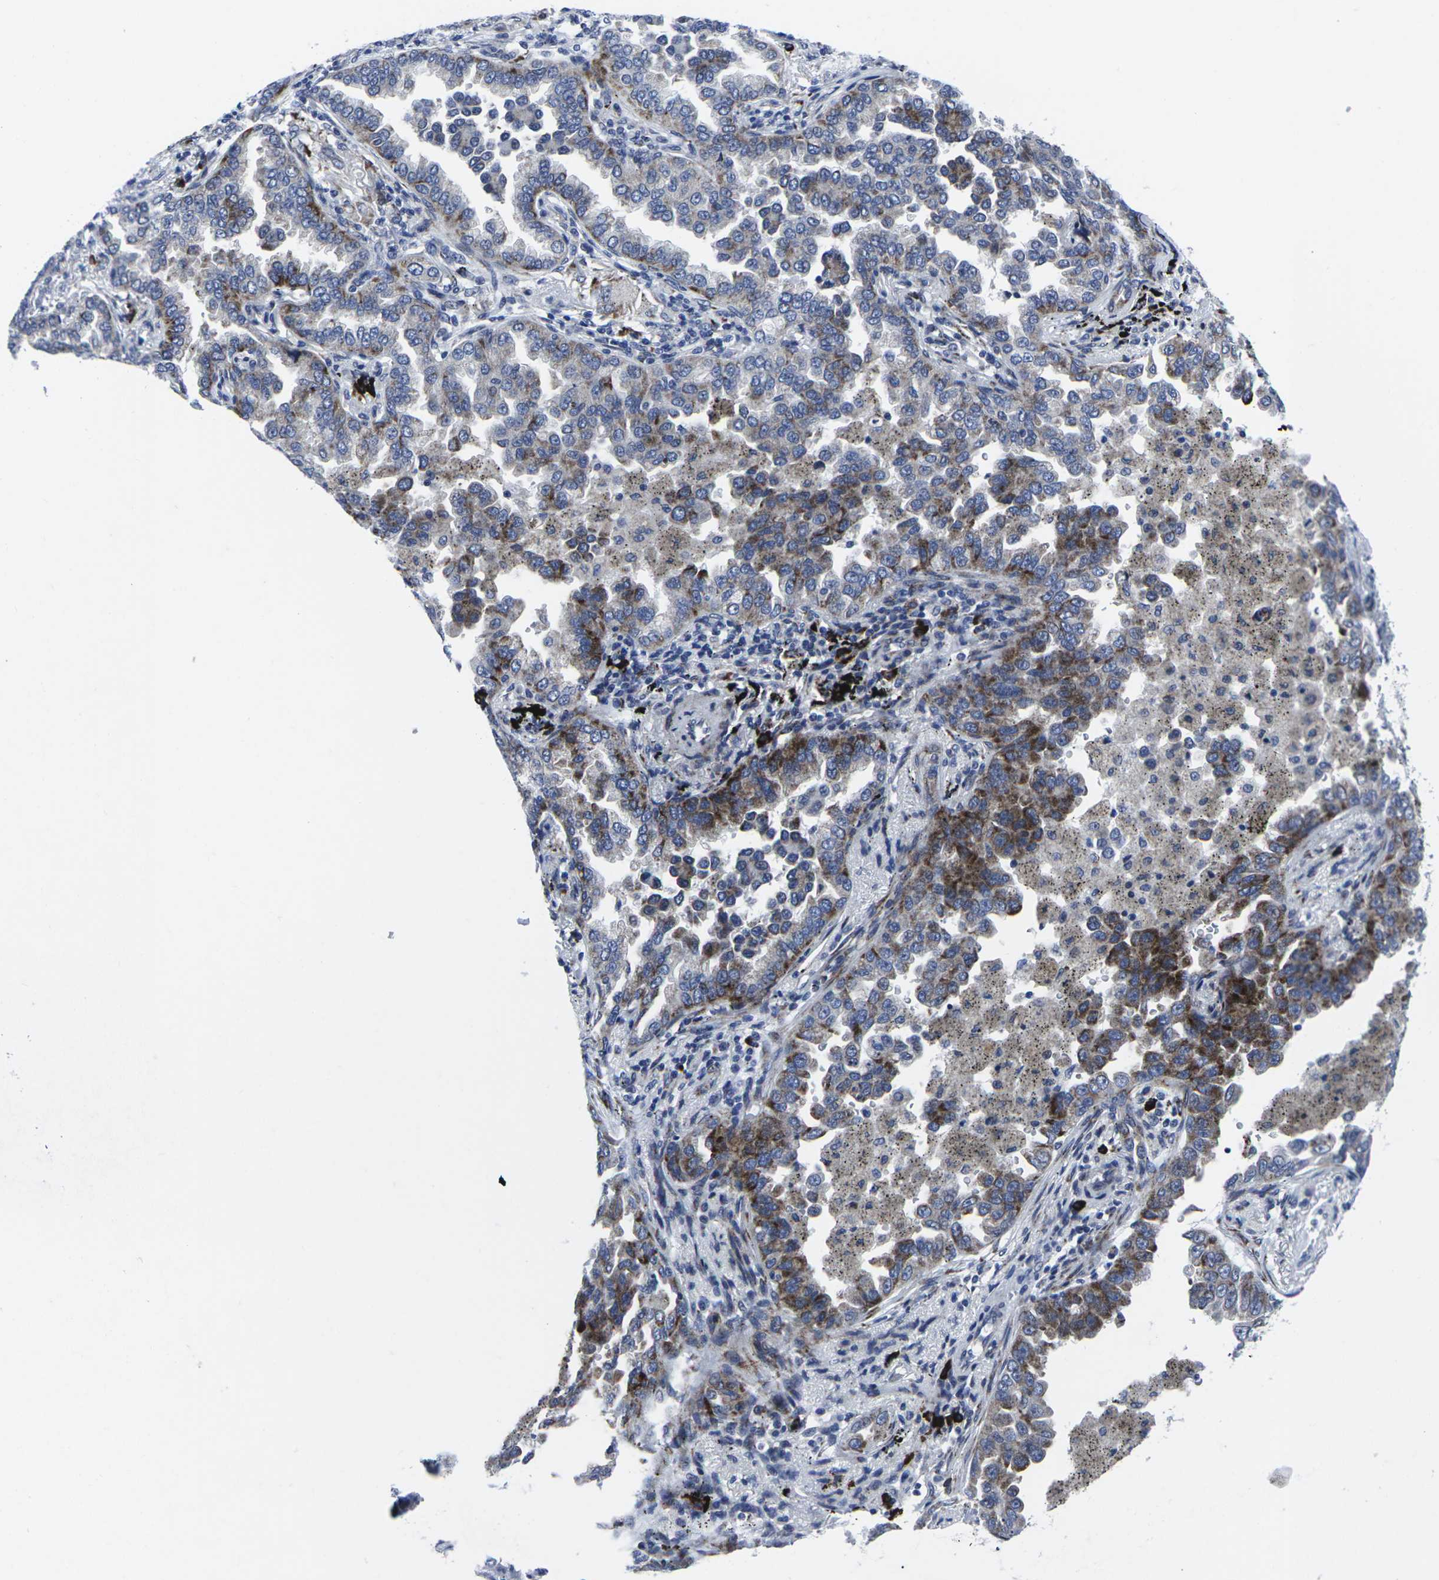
{"staining": {"intensity": "moderate", "quantity": ">75%", "location": "cytoplasmic/membranous"}, "tissue": "lung cancer", "cell_type": "Tumor cells", "image_type": "cancer", "snomed": [{"axis": "morphology", "description": "Normal tissue, NOS"}, {"axis": "morphology", "description": "Adenocarcinoma, NOS"}, {"axis": "topography", "description": "Lung"}], "caption": "A photomicrograph of lung adenocarcinoma stained for a protein reveals moderate cytoplasmic/membranous brown staining in tumor cells.", "gene": "RPN1", "patient": {"sex": "male", "age": 59}}